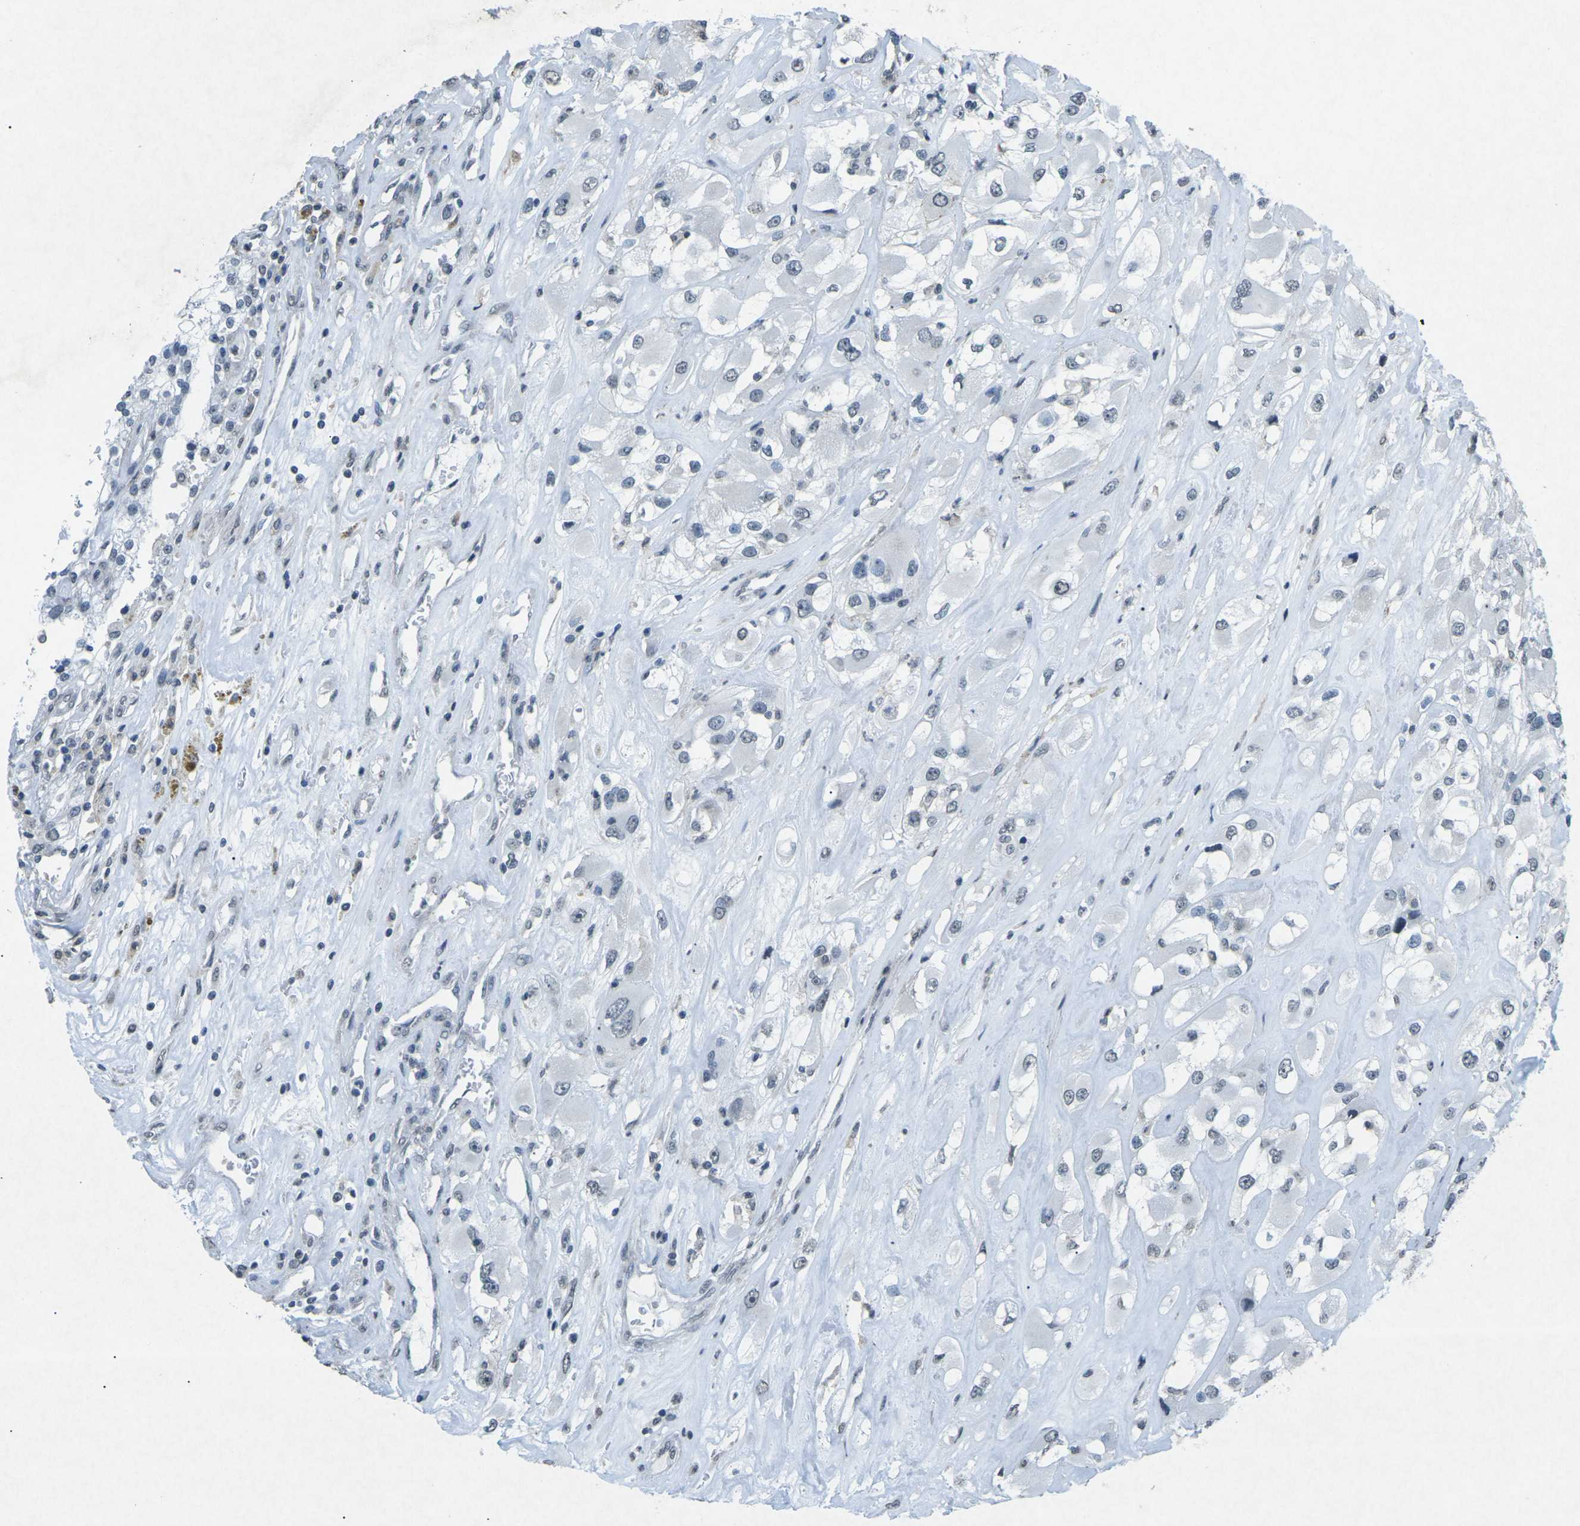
{"staining": {"intensity": "negative", "quantity": "none", "location": "none"}, "tissue": "renal cancer", "cell_type": "Tumor cells", "image_type": "cancer", "snomed": [{"axis": "morphology", "description": "Adenocarcinoma, NOS"}, {"axis": "topography", "description": "Kidney"}], "caption": "A micrograph of adenocarcinoma (renal) stained for a protein displays no brown staining in tumor cells.", "gene": "TFR2", "patient": {"sex": "female", "age": 52}}